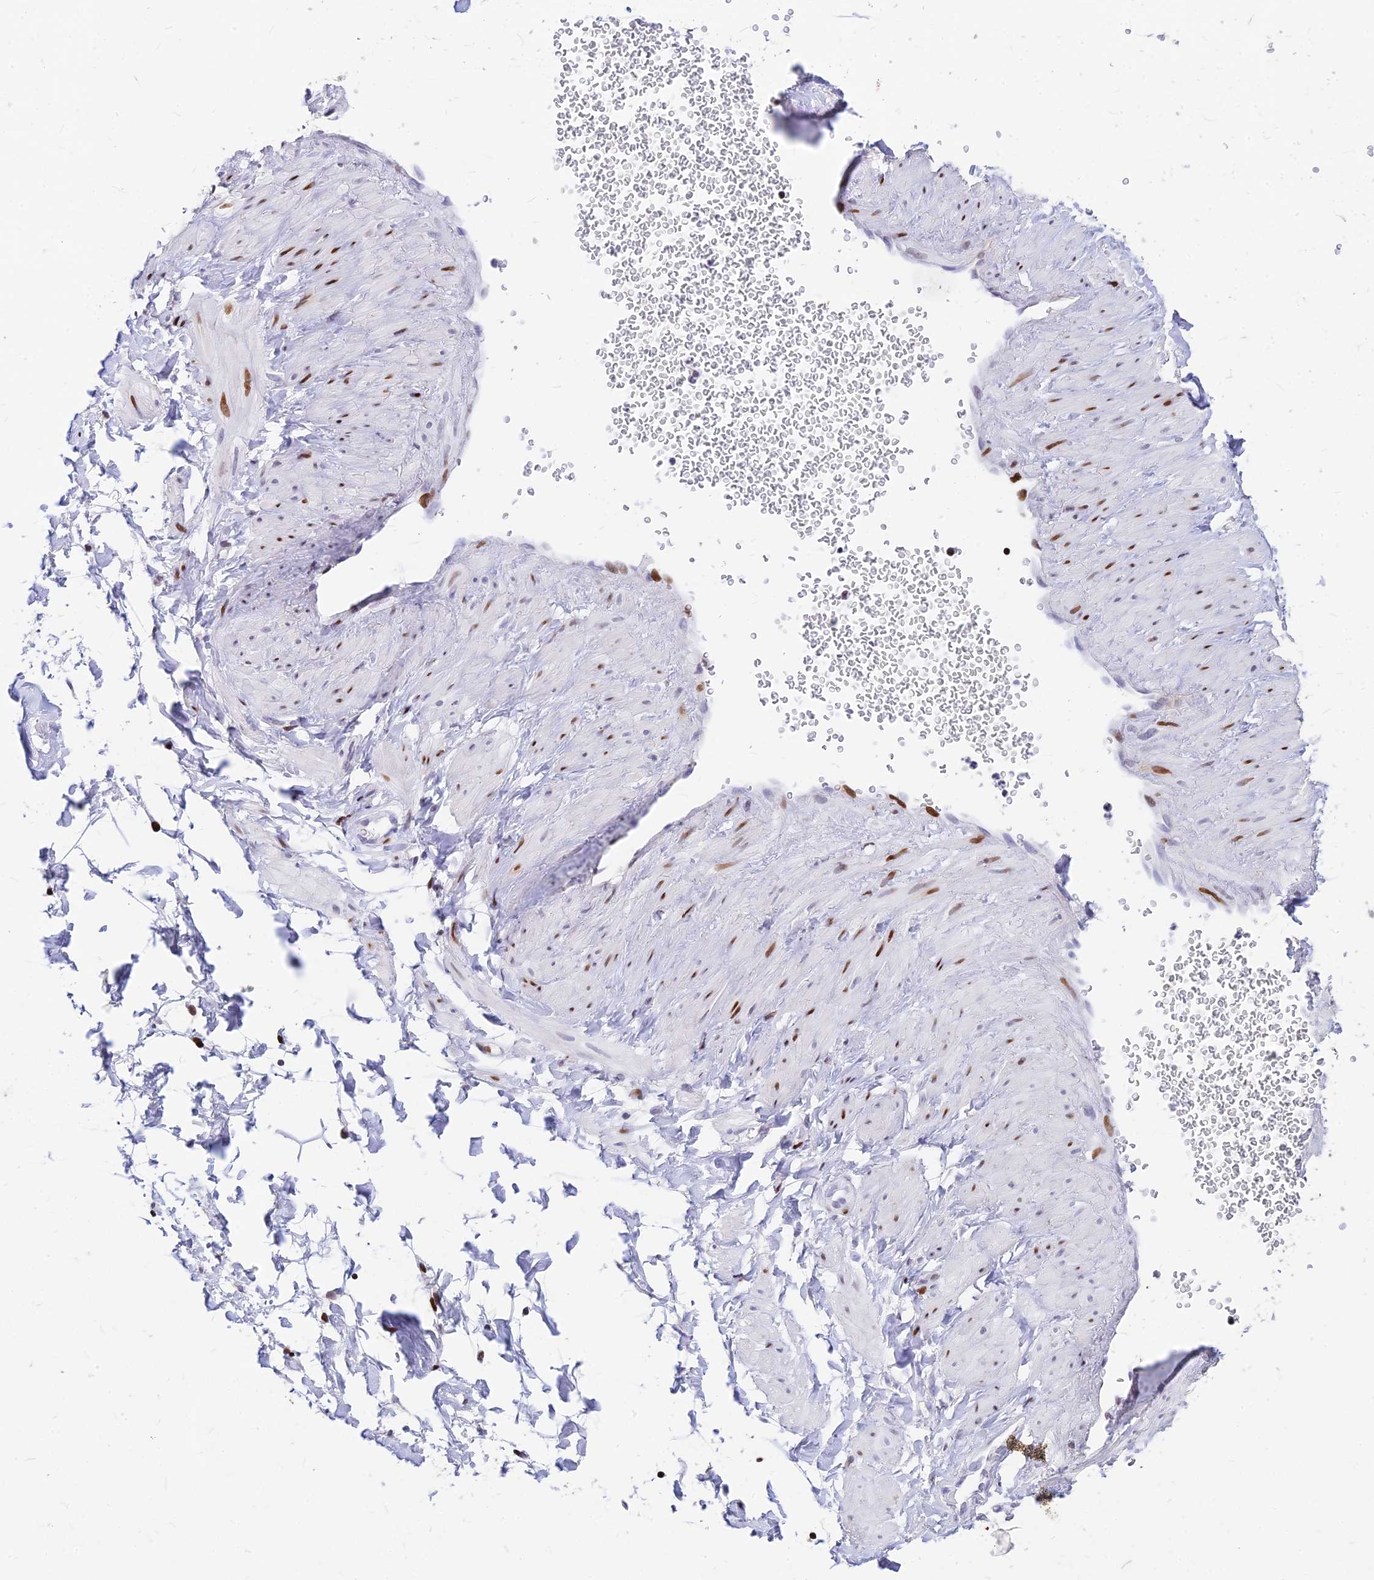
{"staining": {"intensity": "weak", "quantity": "25%-75%", "location": "nuclear"}, "tissue": "soft tissue", "cell_type": "Fibroblasts", "image_type": "normal", "snomed": [{"axis": "morphology", "description": "Normal tissue, NOS"}, {"axis": "topography", "description": "Soft tissue"}, {"axis": "topography", "description": "Adipose tissue"}, {"axis": "topography", "description": "Vascular tissue"}, {"axis": "topography", "description": "Peripheral nerve tissue"}], "caption": "Brown immunohistochemical staining in unremarkable human soft tissue displays weak nuclear positivity in about 25%-75% of fibroblasts.", "gene": "PRPS1", "patient": {"sex": "male", "age": 74}}